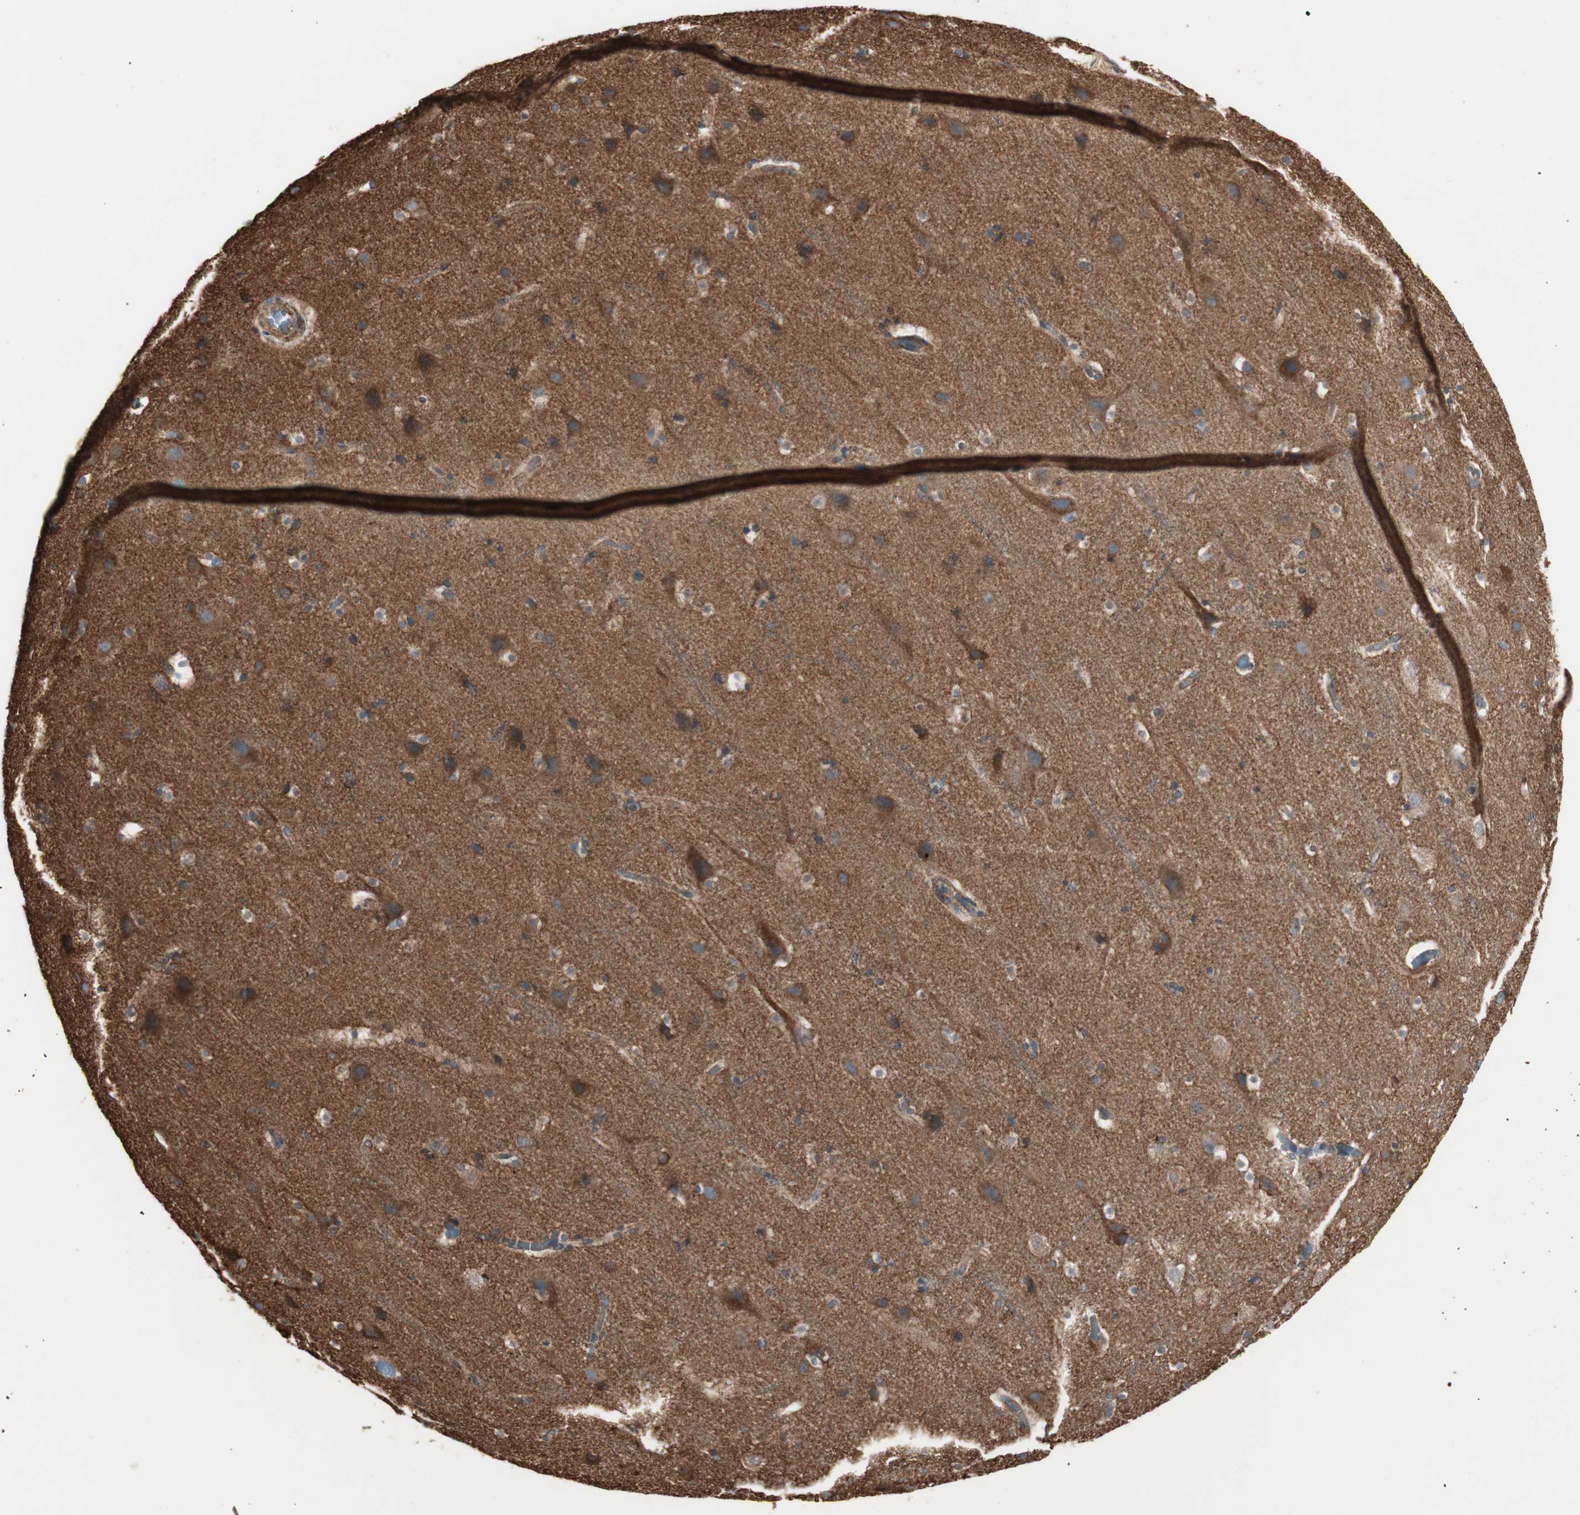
{"staining": {"intensity": "negative", "quantity": "none", "location": "none"}, "tissue": "cerebral cortex", "cell_type": "Endothelial cells", "image_type": "normal", "snomed": [{"axis": "morphology", "description": "Normal tissue, NOS"}, {"axis": "topography", "description": "Cerebral cortex"}], "caption": "A high-resolution histopathology image shows immunohistochemistry (IHC) staining of benign cerebral cortex, which shows no significant staining in endothelial cells. Nuclei are stained in blue.", "gene": "H6PD", "patient": {"sex": "male", "age": 45}}